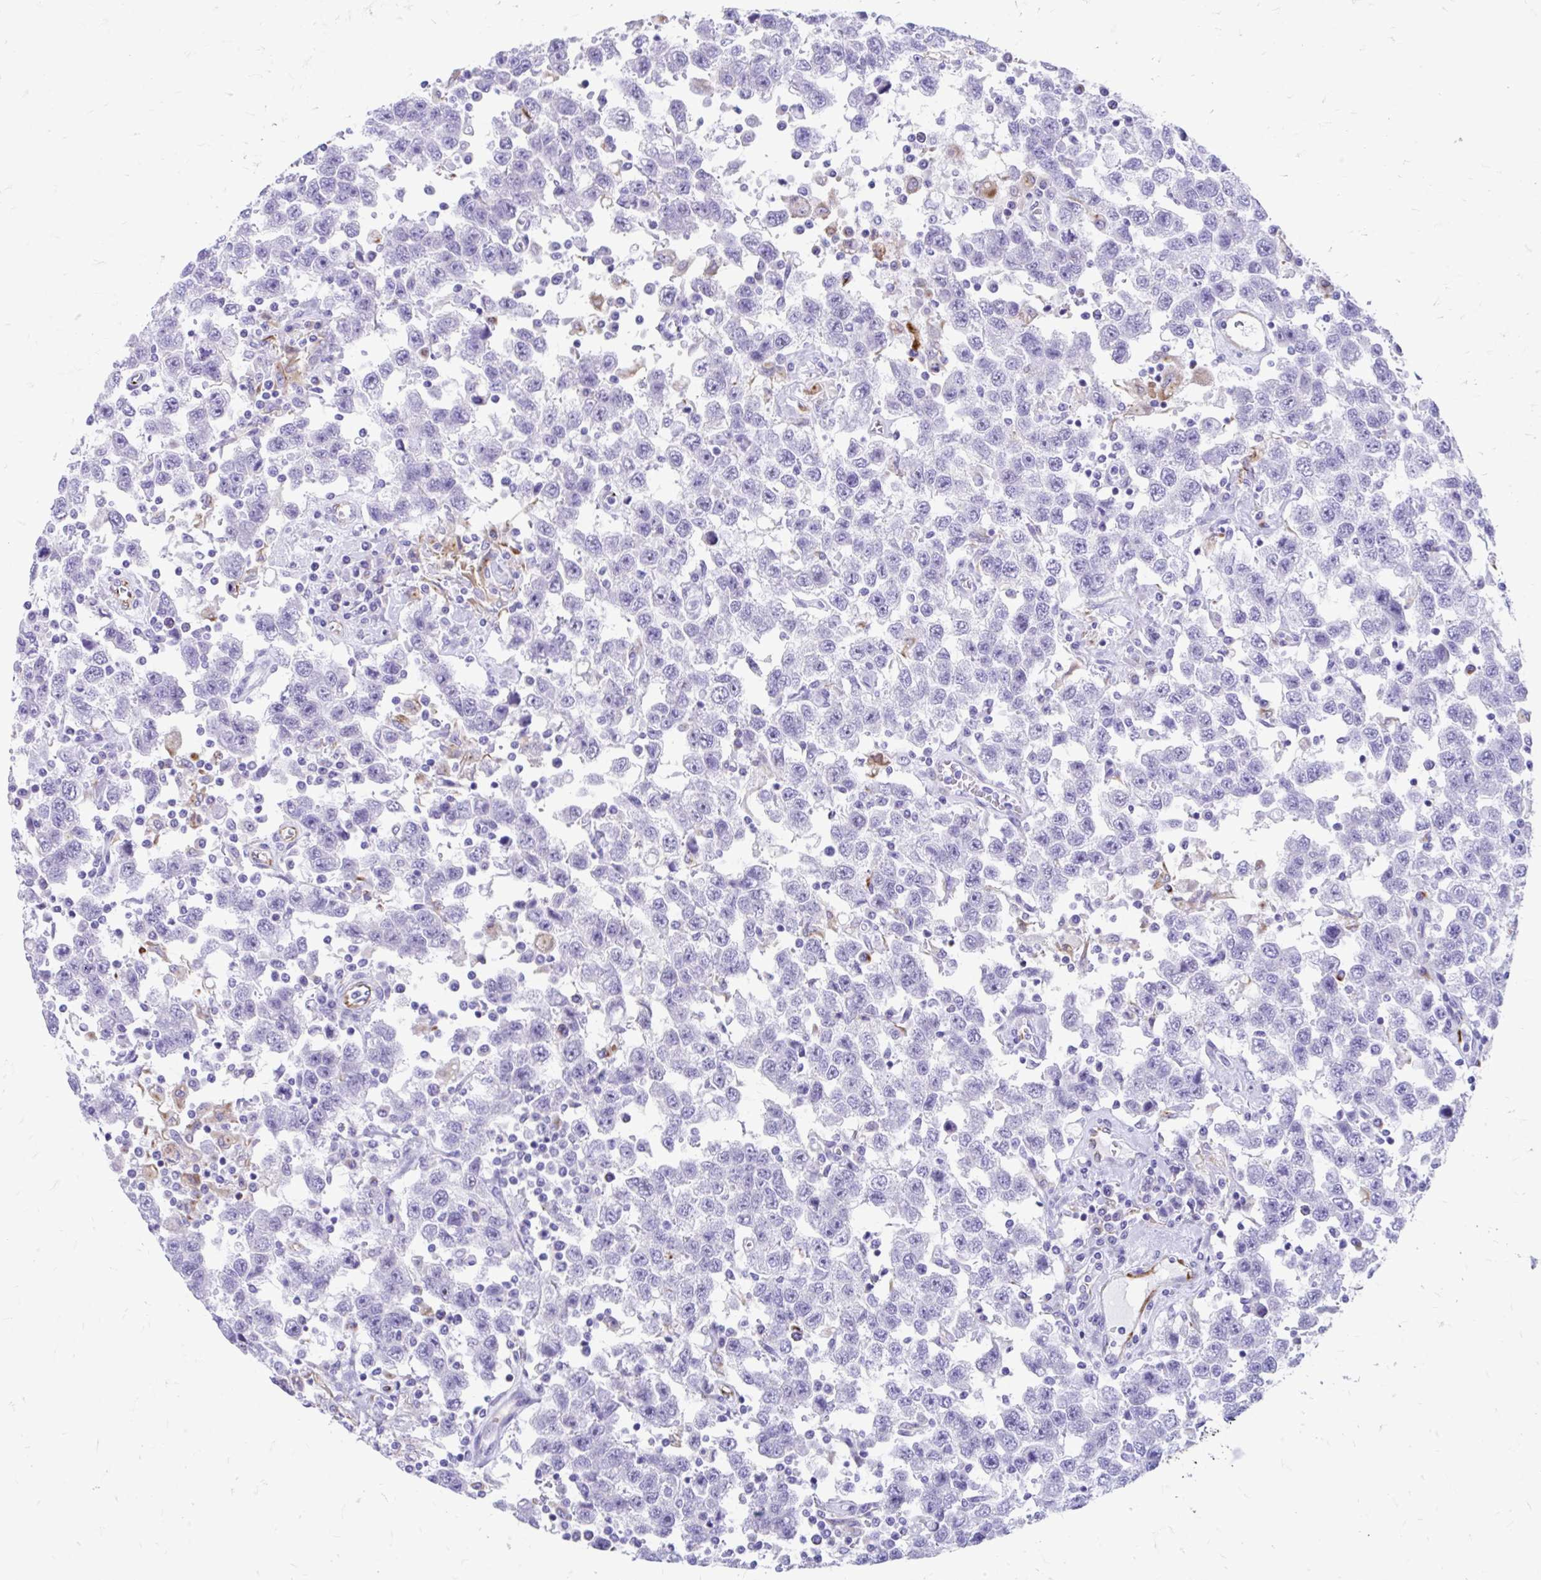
{"staining": {"intensity": "negative", "quantity": "none", "location": "none"}, "tissue": "testis cancer", "cell_type": "Tumor cells", "image_type": "cancer", "snomed": [{"axis": "morphology", "description": "Seminoma, NOS"}, {"axis": "topography", "description": "Testis"}], "caption": "The immunohistochemistry (IHC) photomicrograph has no significant positivity in tumor cells of testis seminoma tissue.", "gene": "ZNF699", "patient": {"sex": "male", "age": 41}}